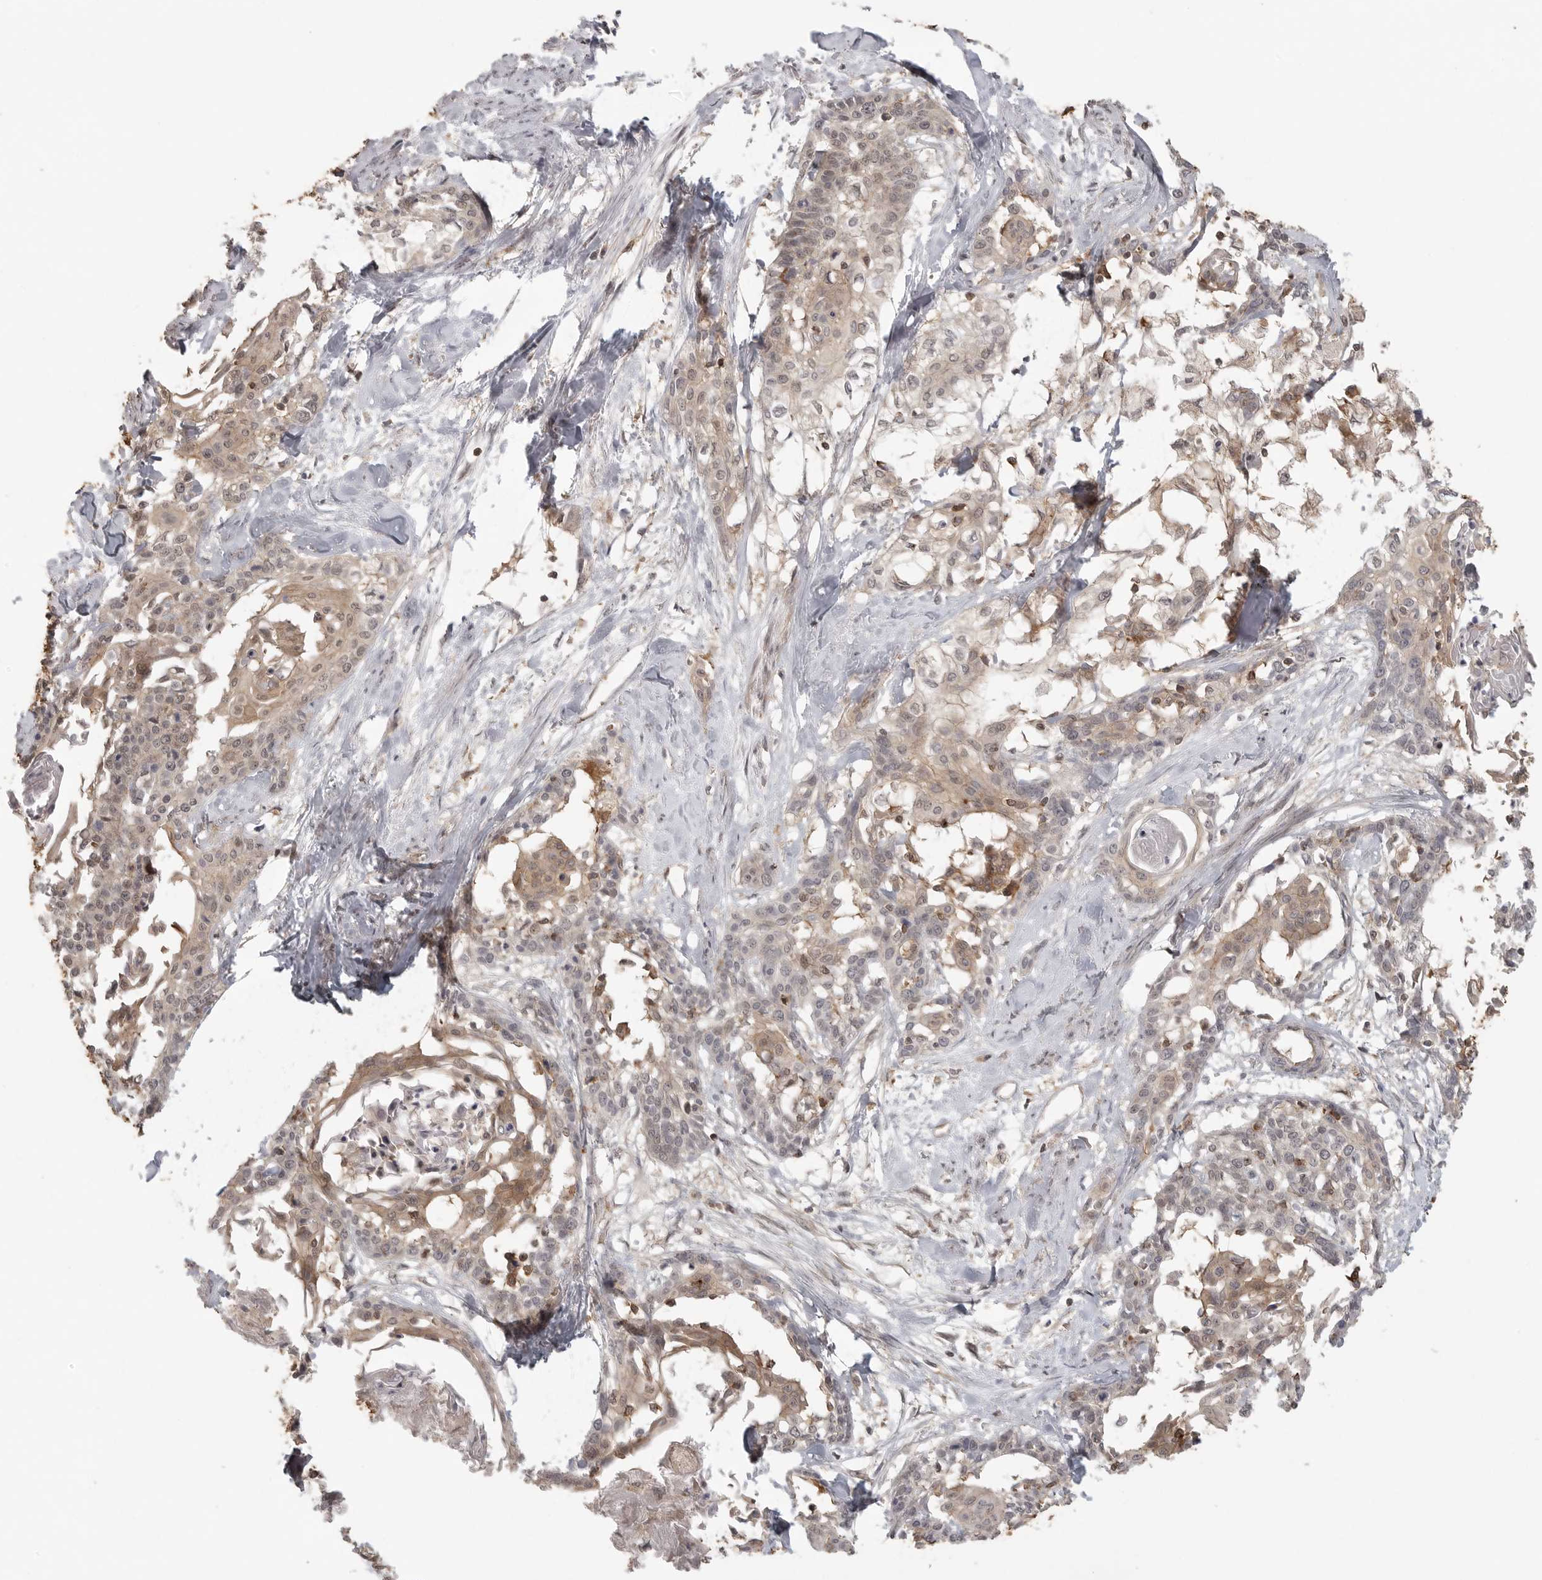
{"staining": {"intensity": "weak", "quantity": ">75%", "location": "cytoplasmic/membranous"}, "tissue": "cervical cancer", "cell_type": "Tumor cells", "image_type": "cancer", "snomed": [{"axis": "morphology", "description": "Squamous cell carcinoma, NOS"}, {"axis": "topography", "description": "Cervix"}], "caption": "Immunohistochemical staining of squamous cell carcinoma (cervical) exhibits weak cytoplasmic/membranous protein expression in approximately >75% of tumor cells. (brown staining indicates protein expression, while blue staining denotes nuclei).", "gene": "DBNL", "patient": {"sex": "female", "age": 57}}